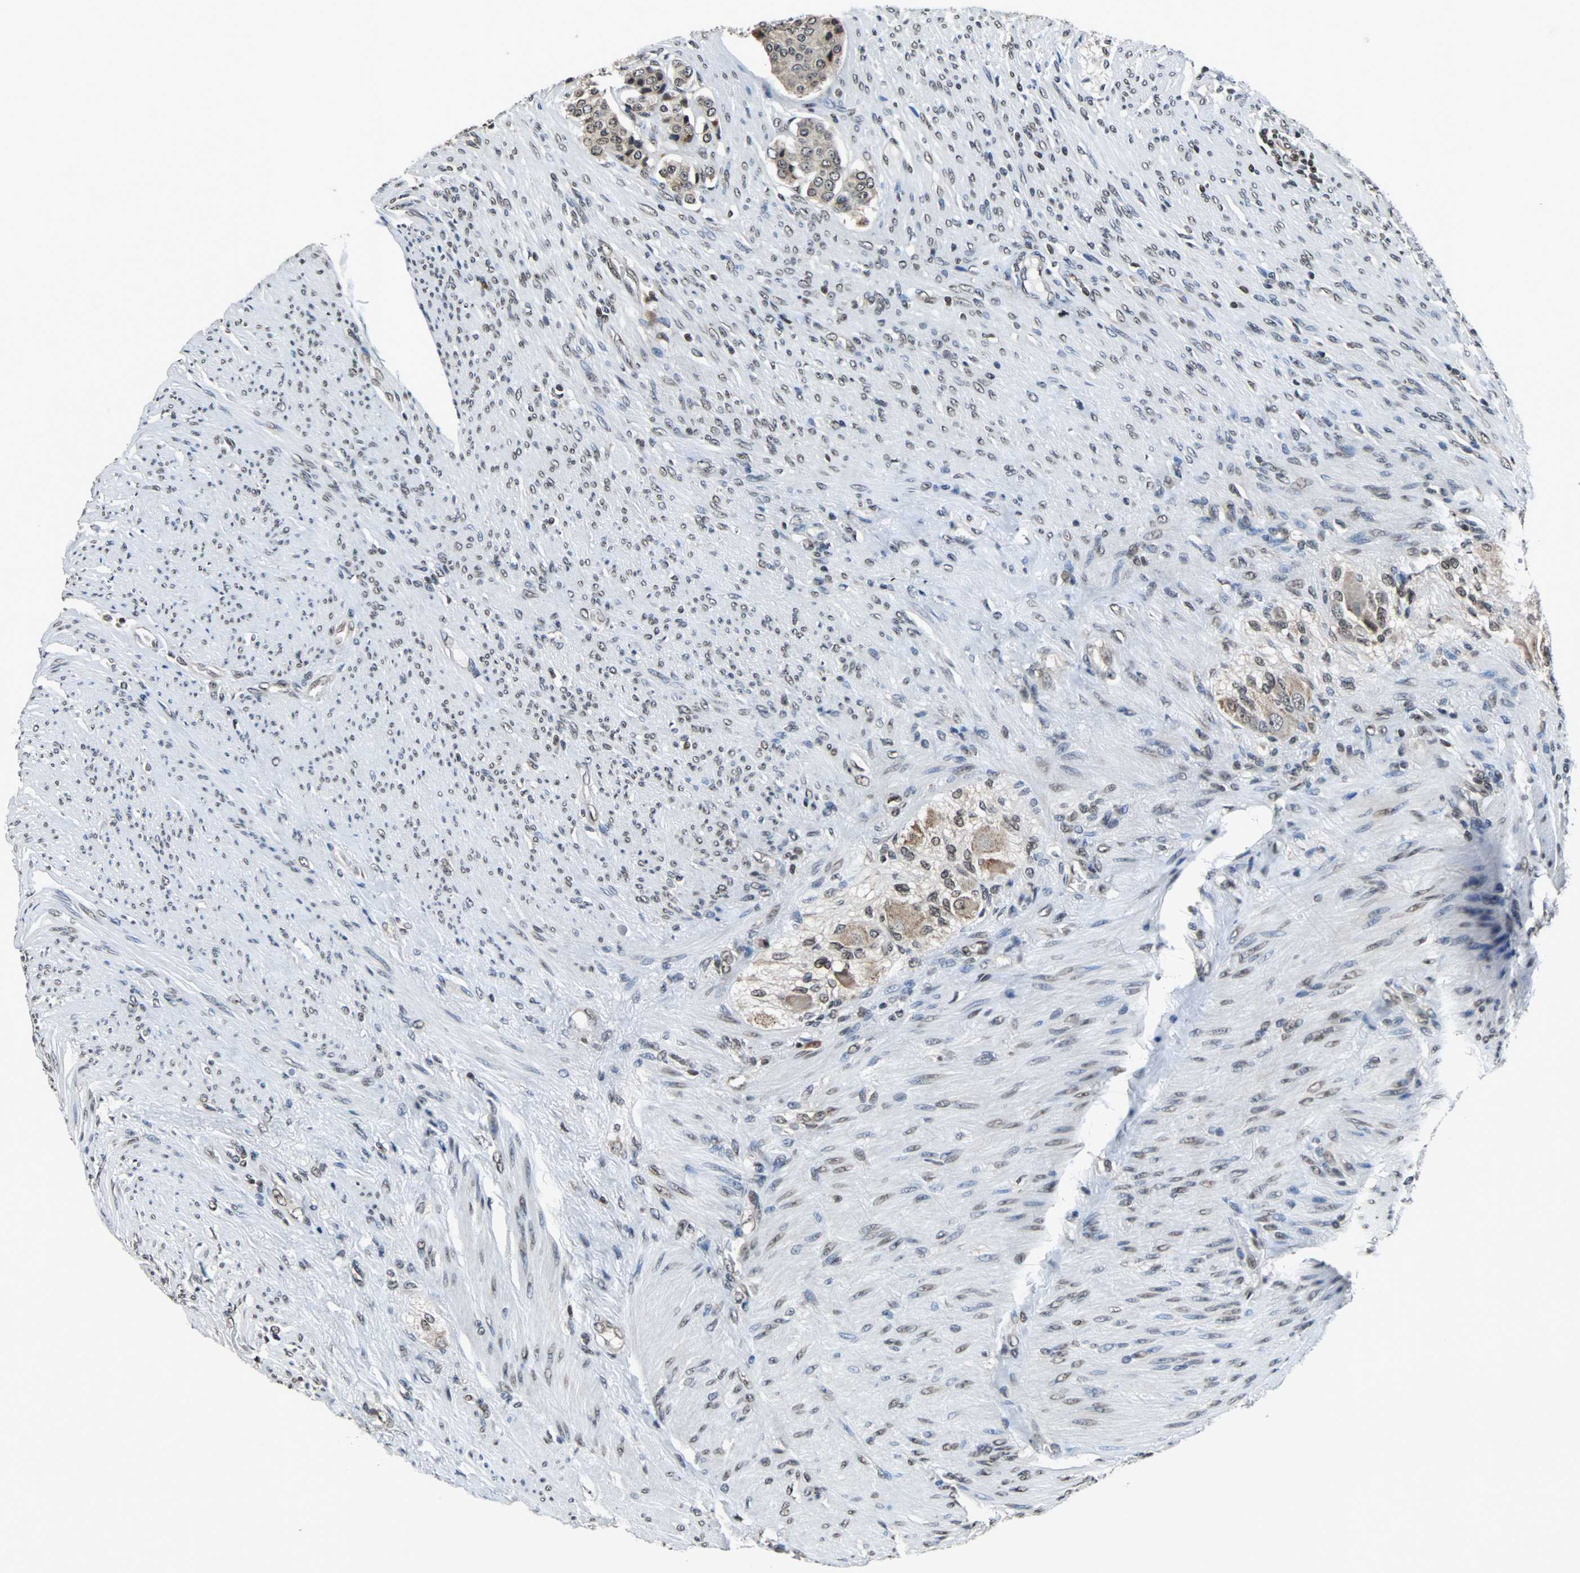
{"staining": {"intensity": "weak", "quantity": "25%-75%", "location": "cytoplasmic/membranous,nuclear"}, "tissue": "carcinoid", "cell_type": "Tumor cells", "image_type": "cancer", "snomed": [{"axis": "morphology", "description": "Carcinoid, malignant, NOS"}, {"axis": "topography", "description": "Colon"}], "caption": "Tumor cells reveal weak cytoplasmic/membranous and nuclear staining in approximately 25%-75% of cells in carcinoid. The protein is shown in brown color, while the nuclei are stained blue.", "gene": "REST", "patient": {"sex": "female", "age": 61}}